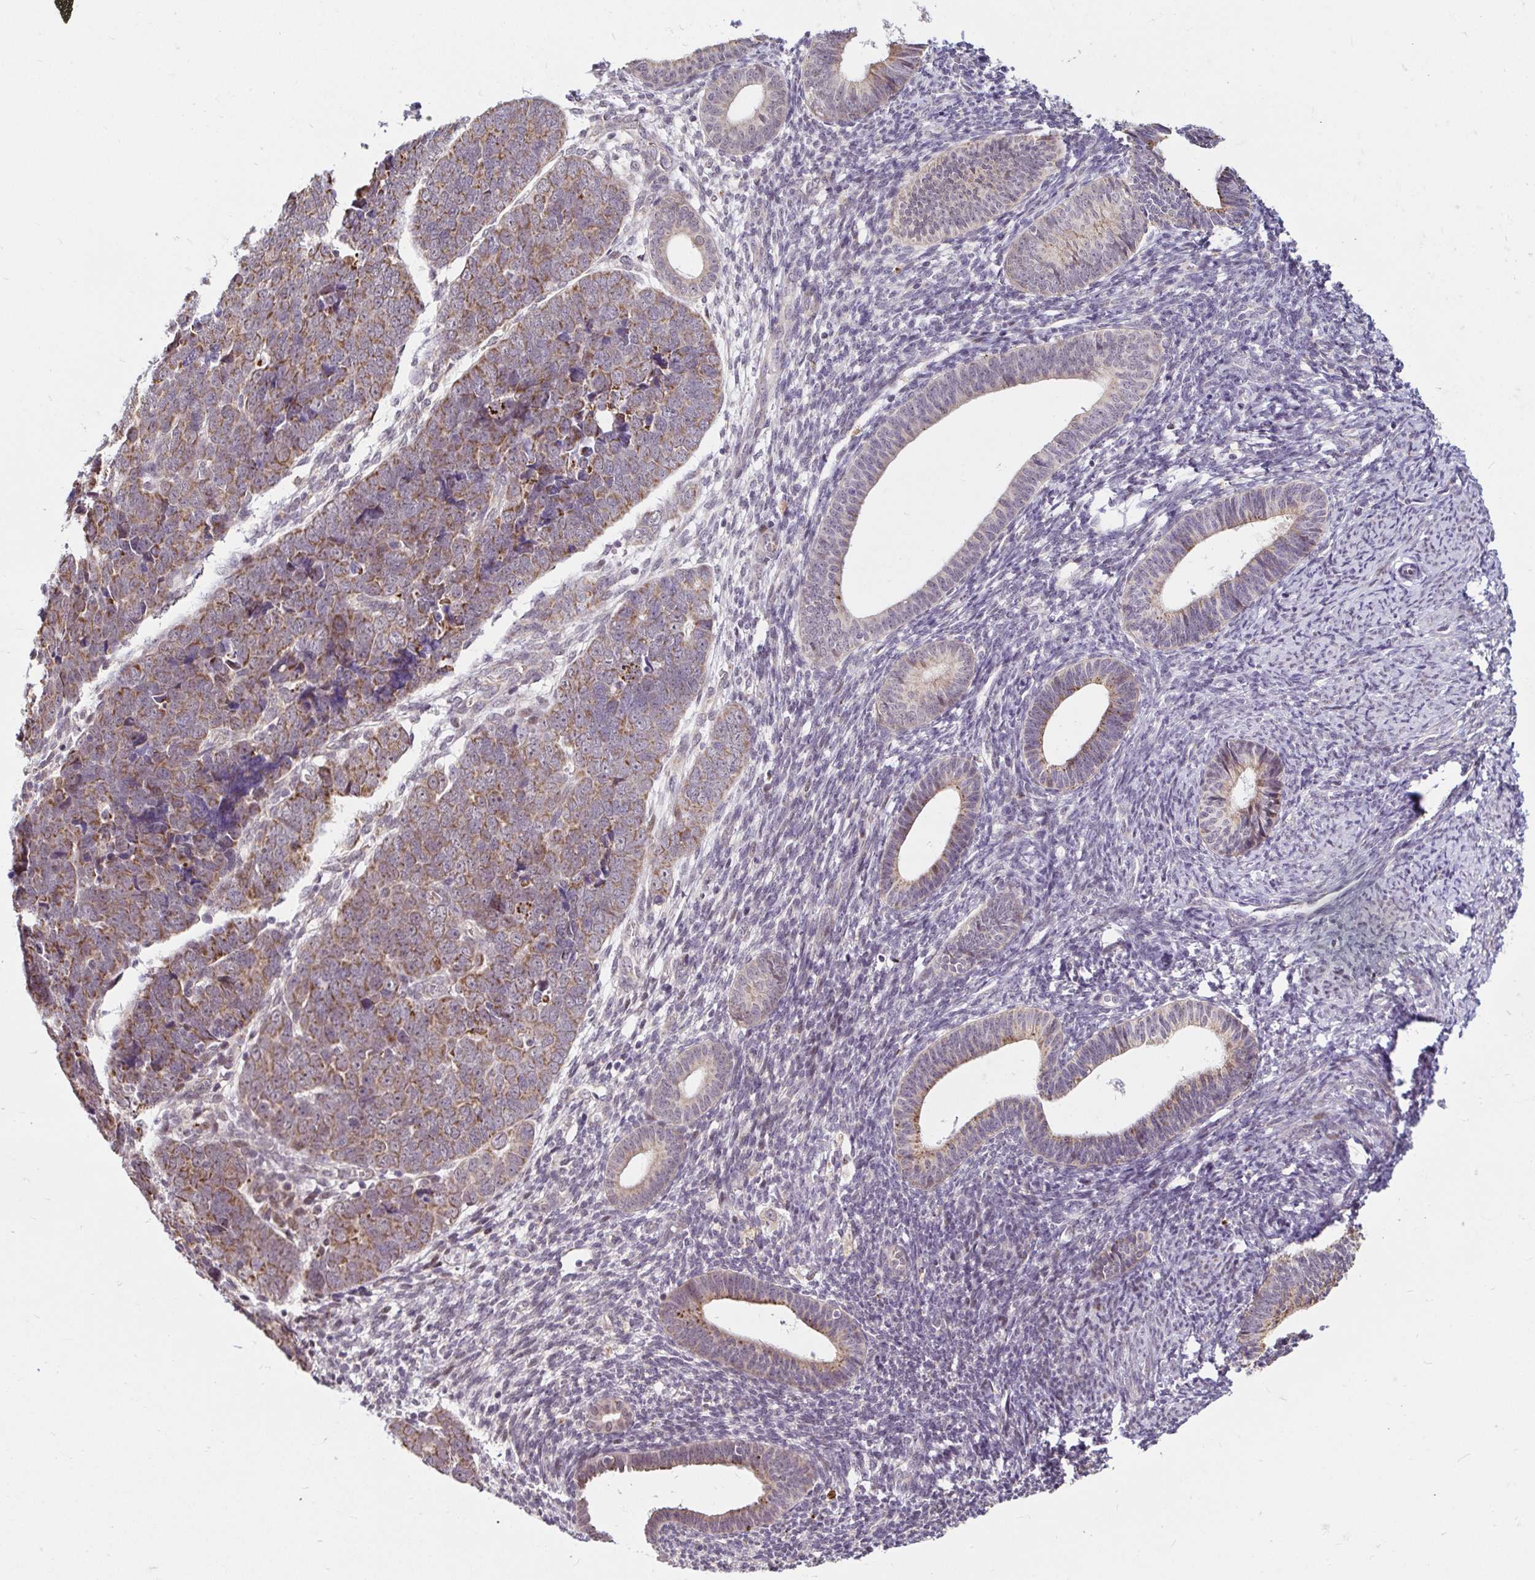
{"staining": {"intensity": "moderate", "quantity": ">75%", "location": "cytoplasmic/membranous"}, "tissue": "endometrial cancer", "cell_type": "Tumor cells", "image_type": "cancer", "snomed": [{"axis": "morphology", "description": "Adenocarcinoma, NOS"}, {"axis": "topography", "description": "Endometrium"}], "caption": "Endometrial adenocarcinoma tissue shows moderate cytoplasmic/membranous expression in about >75% of tumor cells, visualized by immunohistochemistry. (DAB = brown stain, brightfield microscopy at high magnification).", "gene": "TIMM50", "patient": {"sex": "female", "age": 82}}